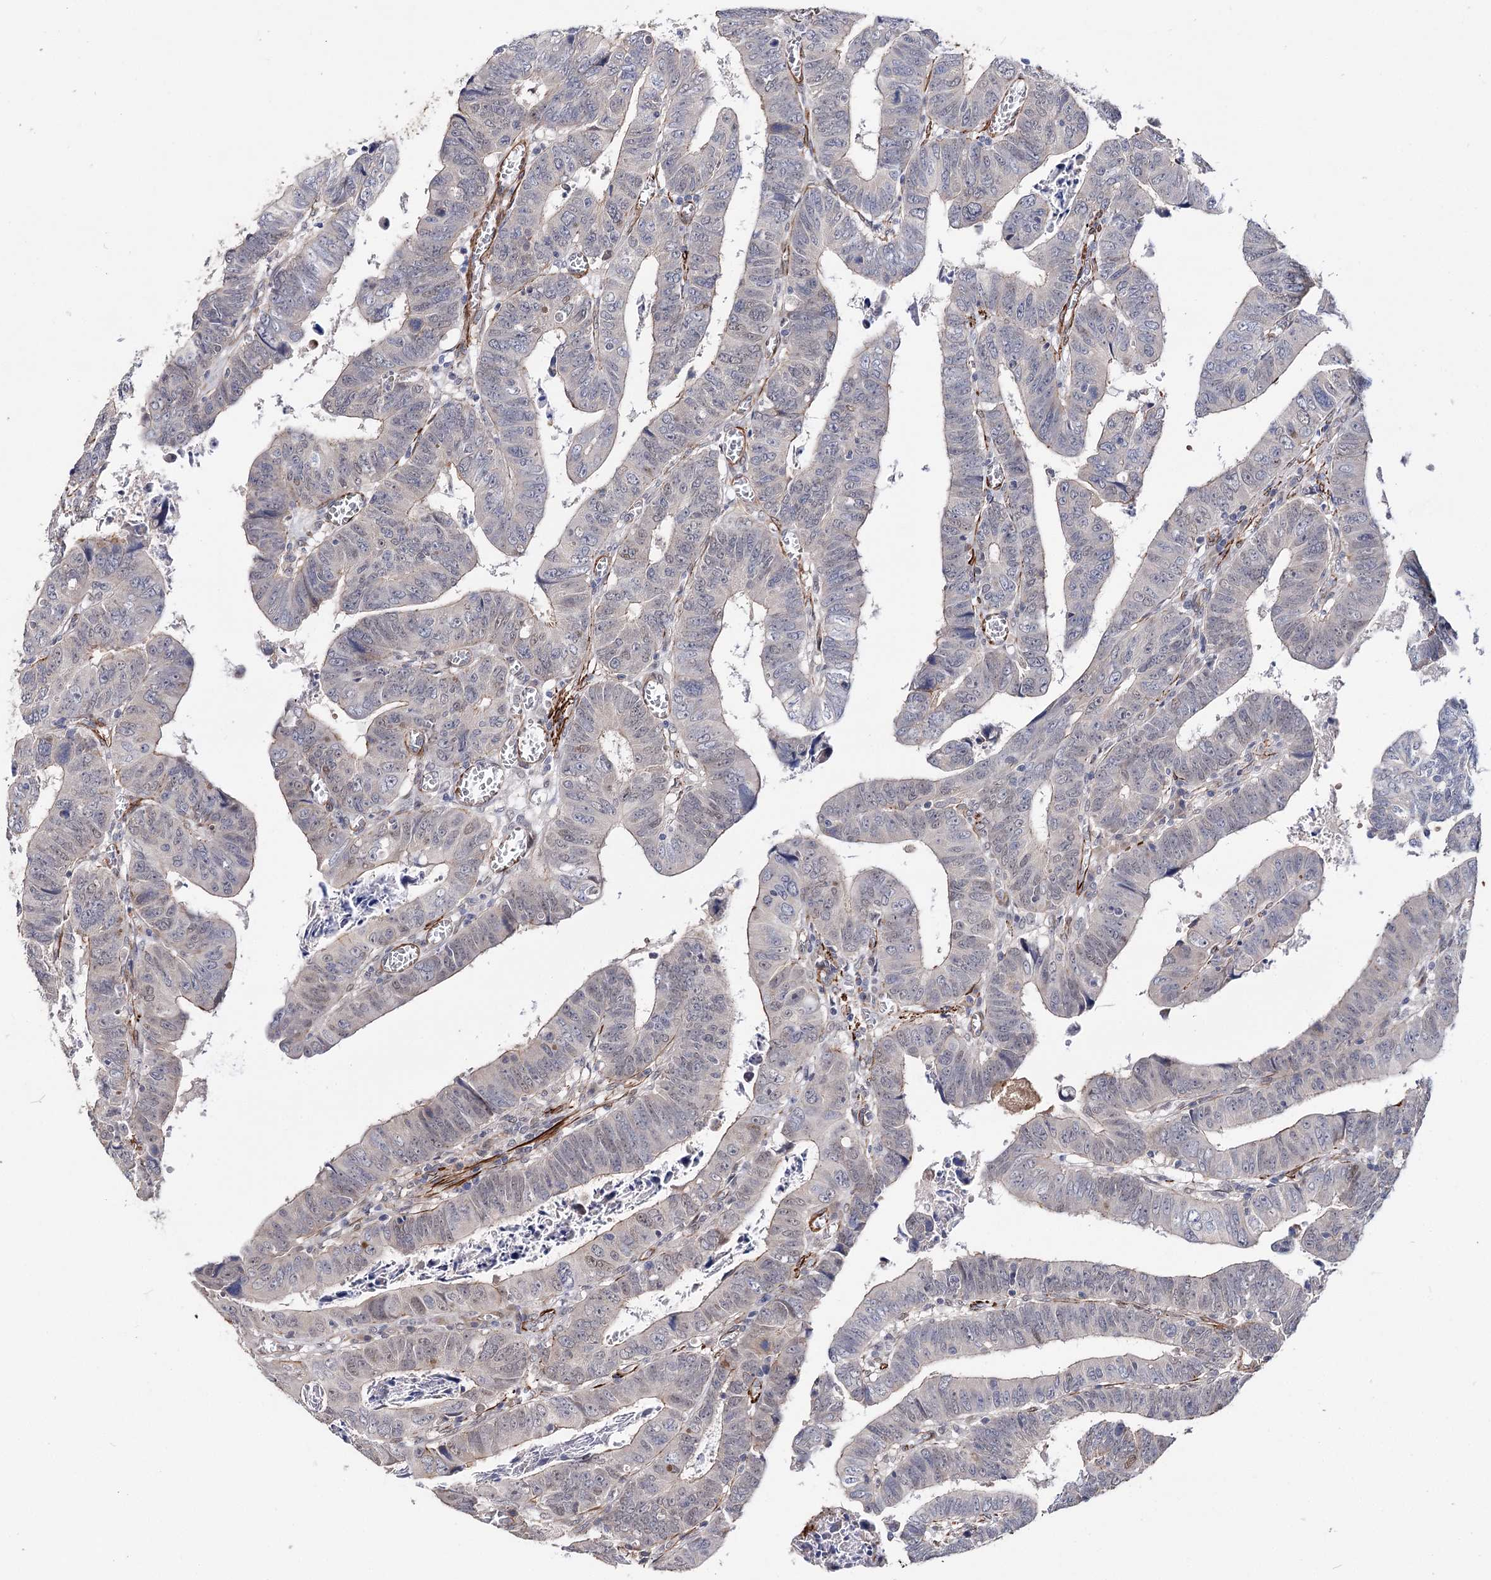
{"staining": {"intensity": "negative", "quantity": "none", "location": "none"}, "tissue": "colorectal cancer", "cell_type": "Tumor cells", "image_type": "cancer", "snomed": [{"axis": "morphology", "description": "Normal tissue, NOS"}, {"axis": "morphology", "description": "Adenocarcinoma, NOS"}, {"axis": "topography", "description": "Rectum"}], "caption": "High power microscopy histopathology image of an immunohistochemistry image of colorectal adenocarcinoma, revealing no significant staining in tumor cells.", "gene": "CFAP46", "patient": {"sex": "female", "age": 65}}